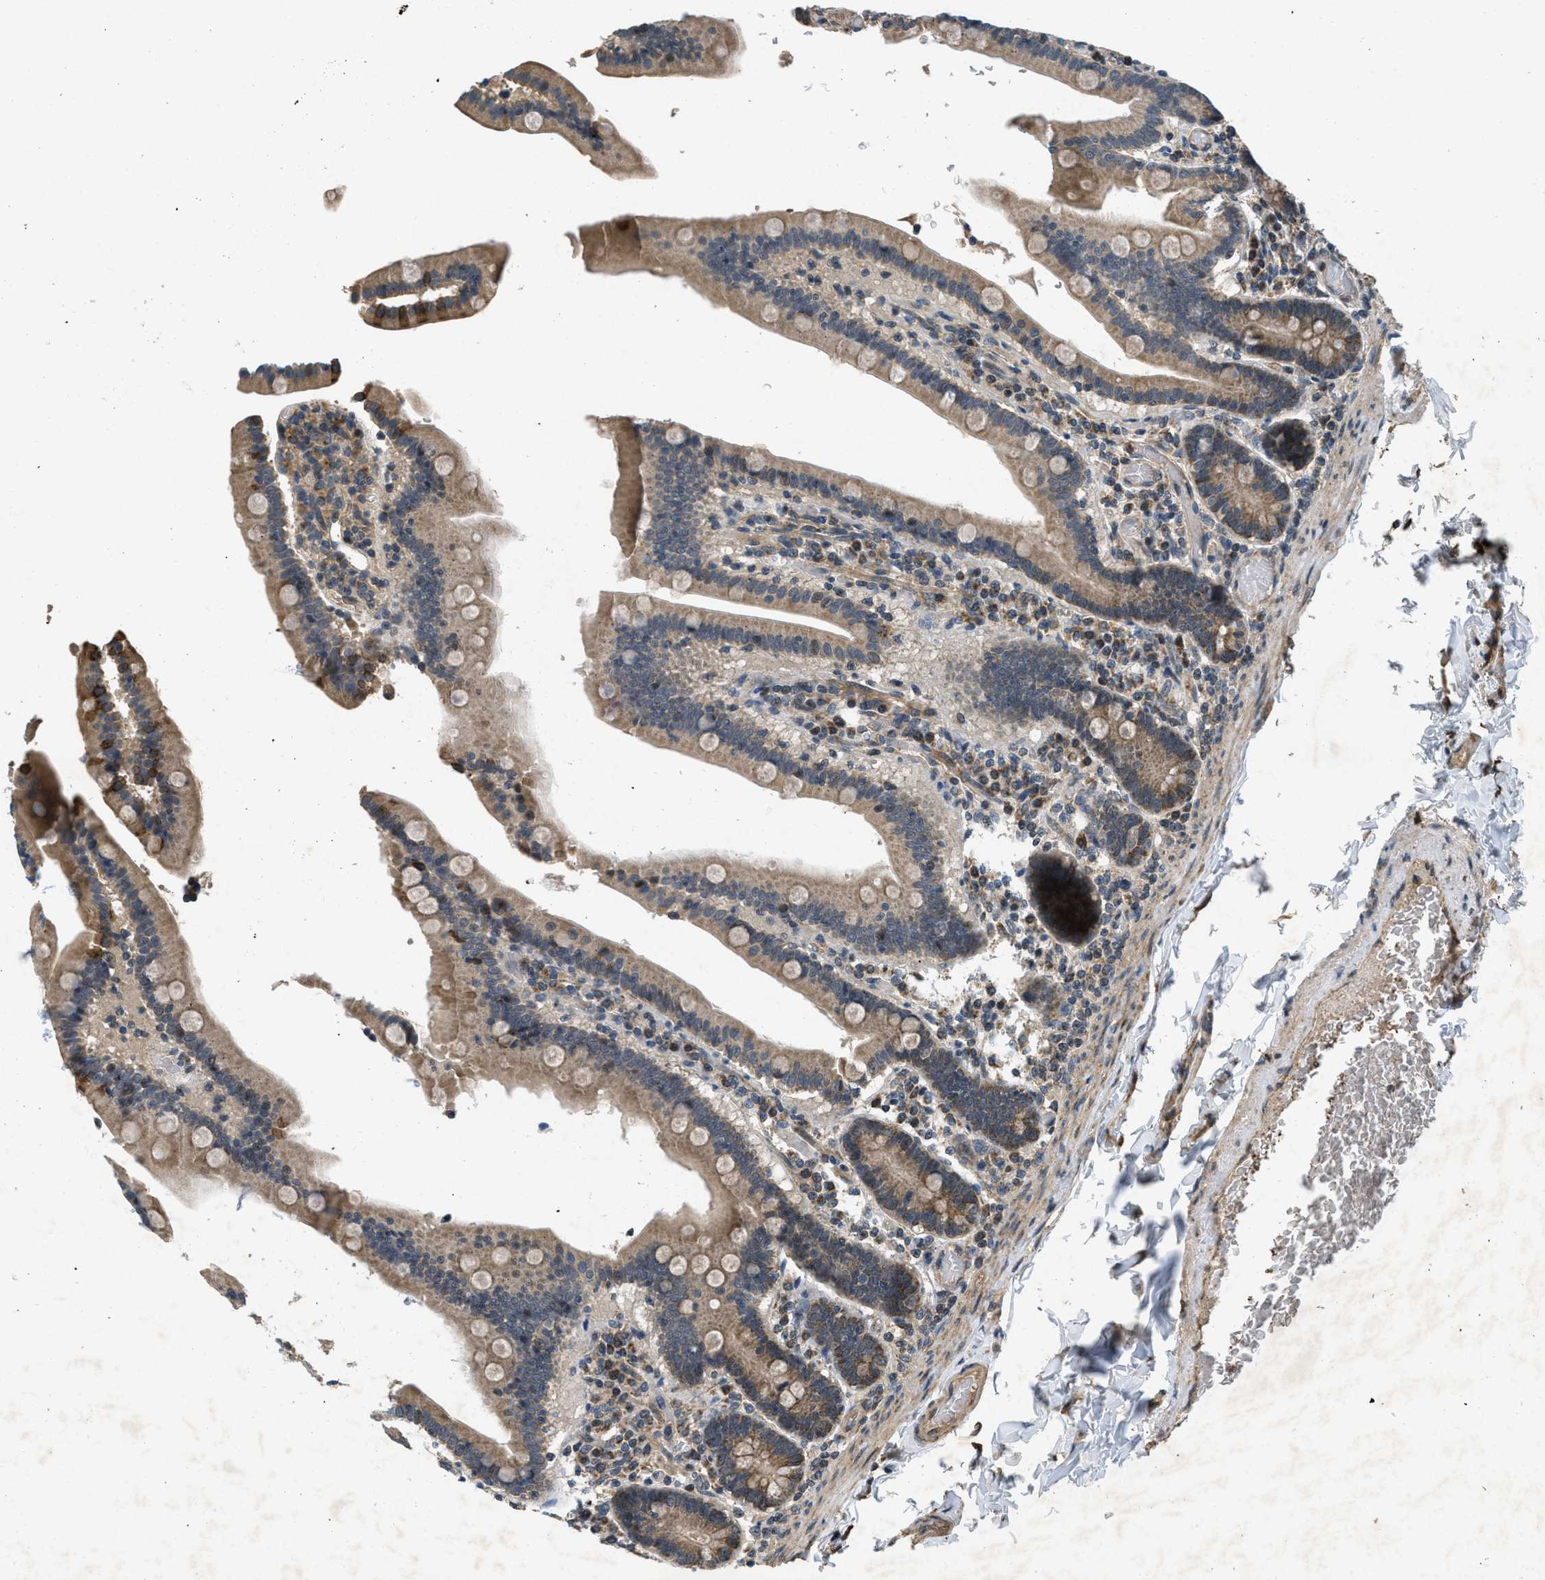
{"staining": {"intensity": "moderate", "quantity": ">75%", "location": "cytoplasmic/membranous"}, "tissue": "duodenum", "cell_type": "Glandular cells", "image_type": "normal", "snomed": [{"axis": "morphology", "description": "Normal tissue, NOS"}, {"axis": "topography", "description": "Duodenum"}], "caption": "Immunohistochemical staining of unremarkable duodenum exhibits >75% levels of moderate cytoplasmic/membranous protein positivity in approximately >75% of glandular cells. (IHC, brightfield microscopy, high magnification).", "gene": "PPP1R15A", "patient": {"sex": "female", "age": 53}}